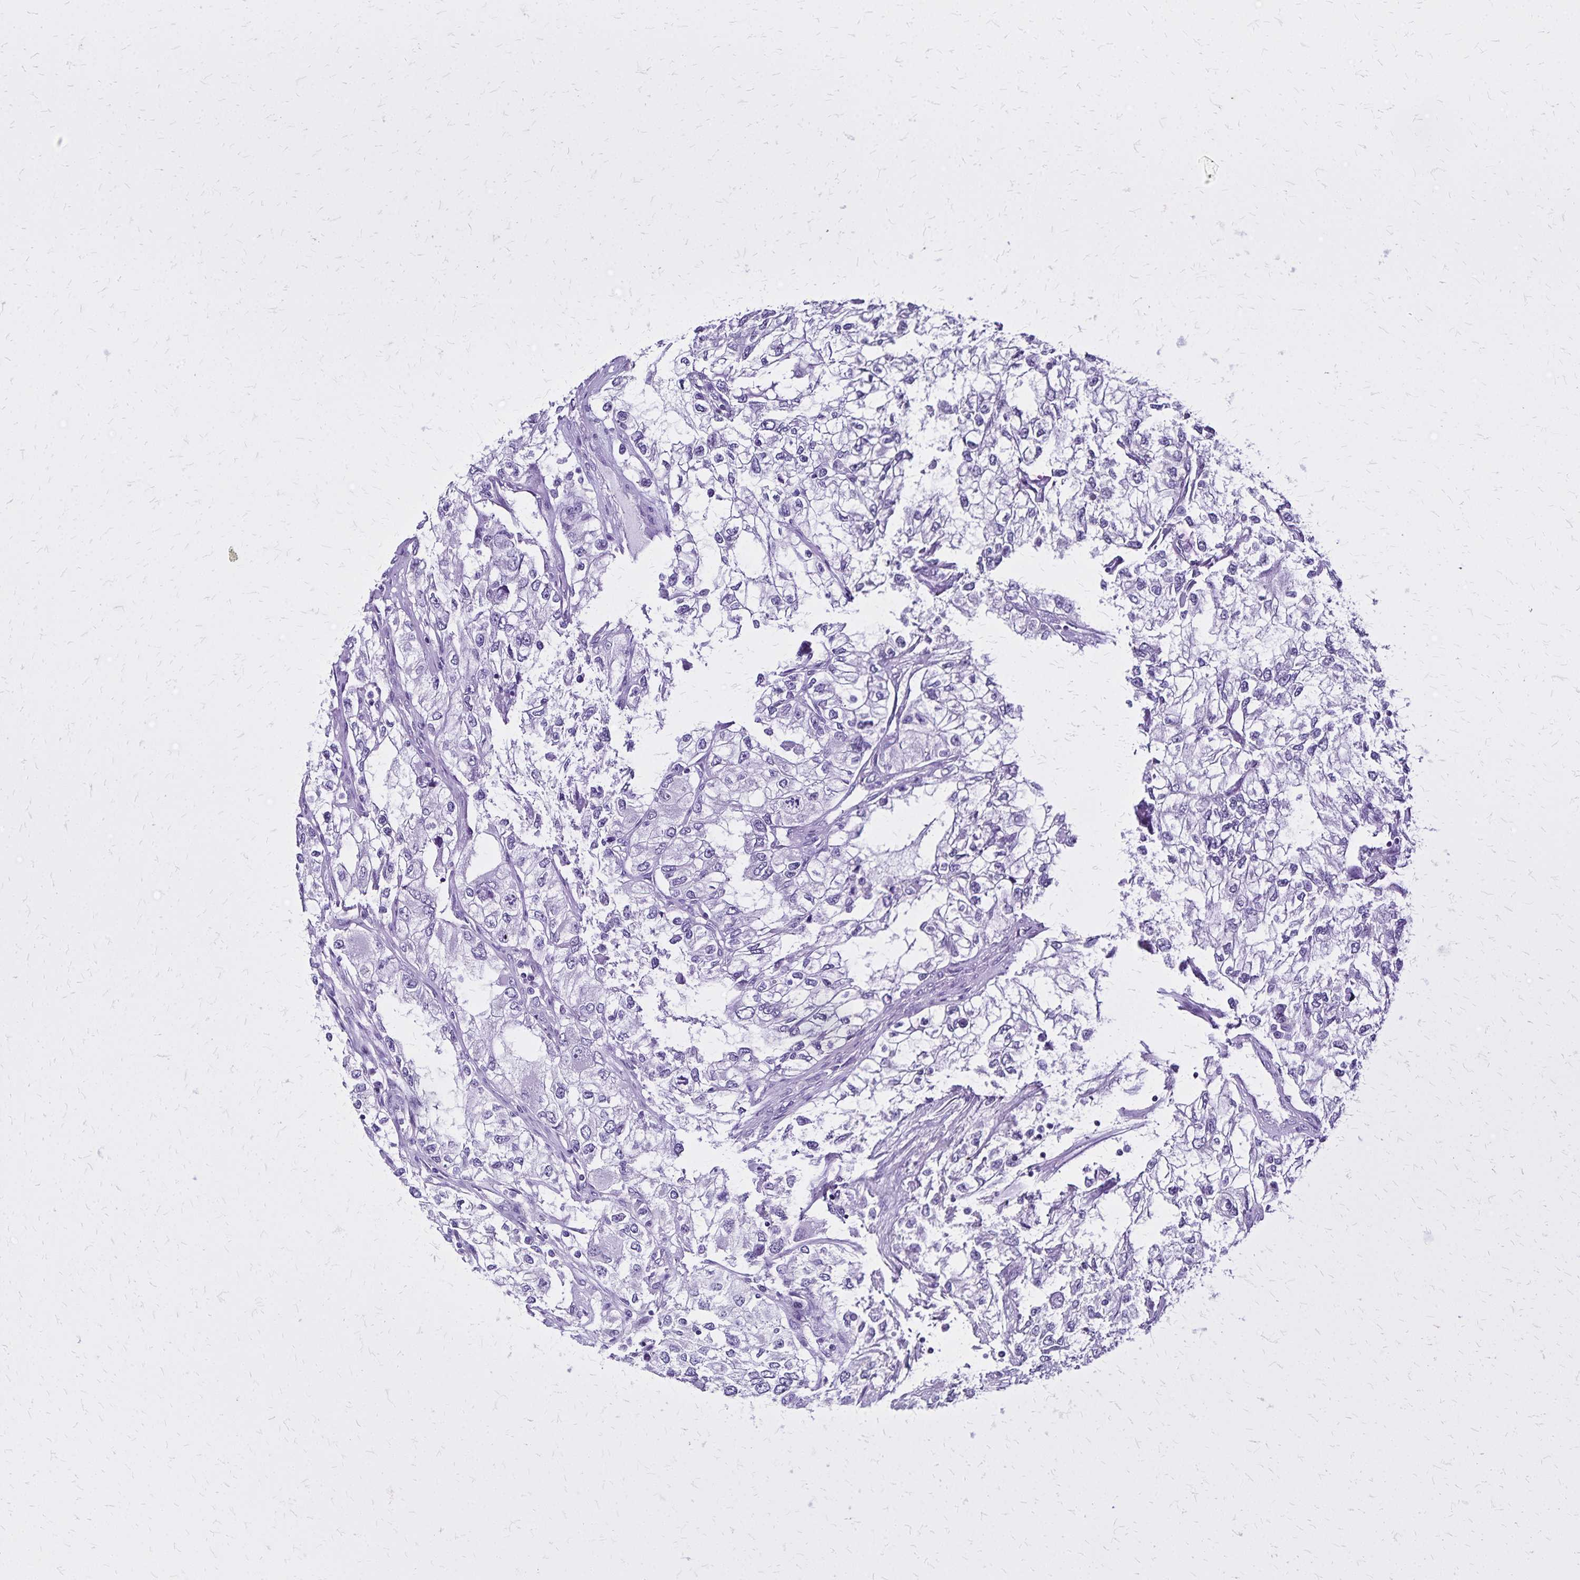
{"staining": {"intensity": "negative", "quantity": "none", "location": "none"}, "tissue": "renal cancer", "cell_type": "Tumor cells", "image_type": "cancer", "snomed": [{"axis": "morphology", "description": "Adenocarcinoma, NOS"}, {"axis": "topography", "description": "Kidney"}], "caption": "IHC image of renal adenocarcinoma stained for a protein (brown), which shows no expression in tumor cells.", "gene": "KRT2", "patient": {"sex": "female", "age": 59}}